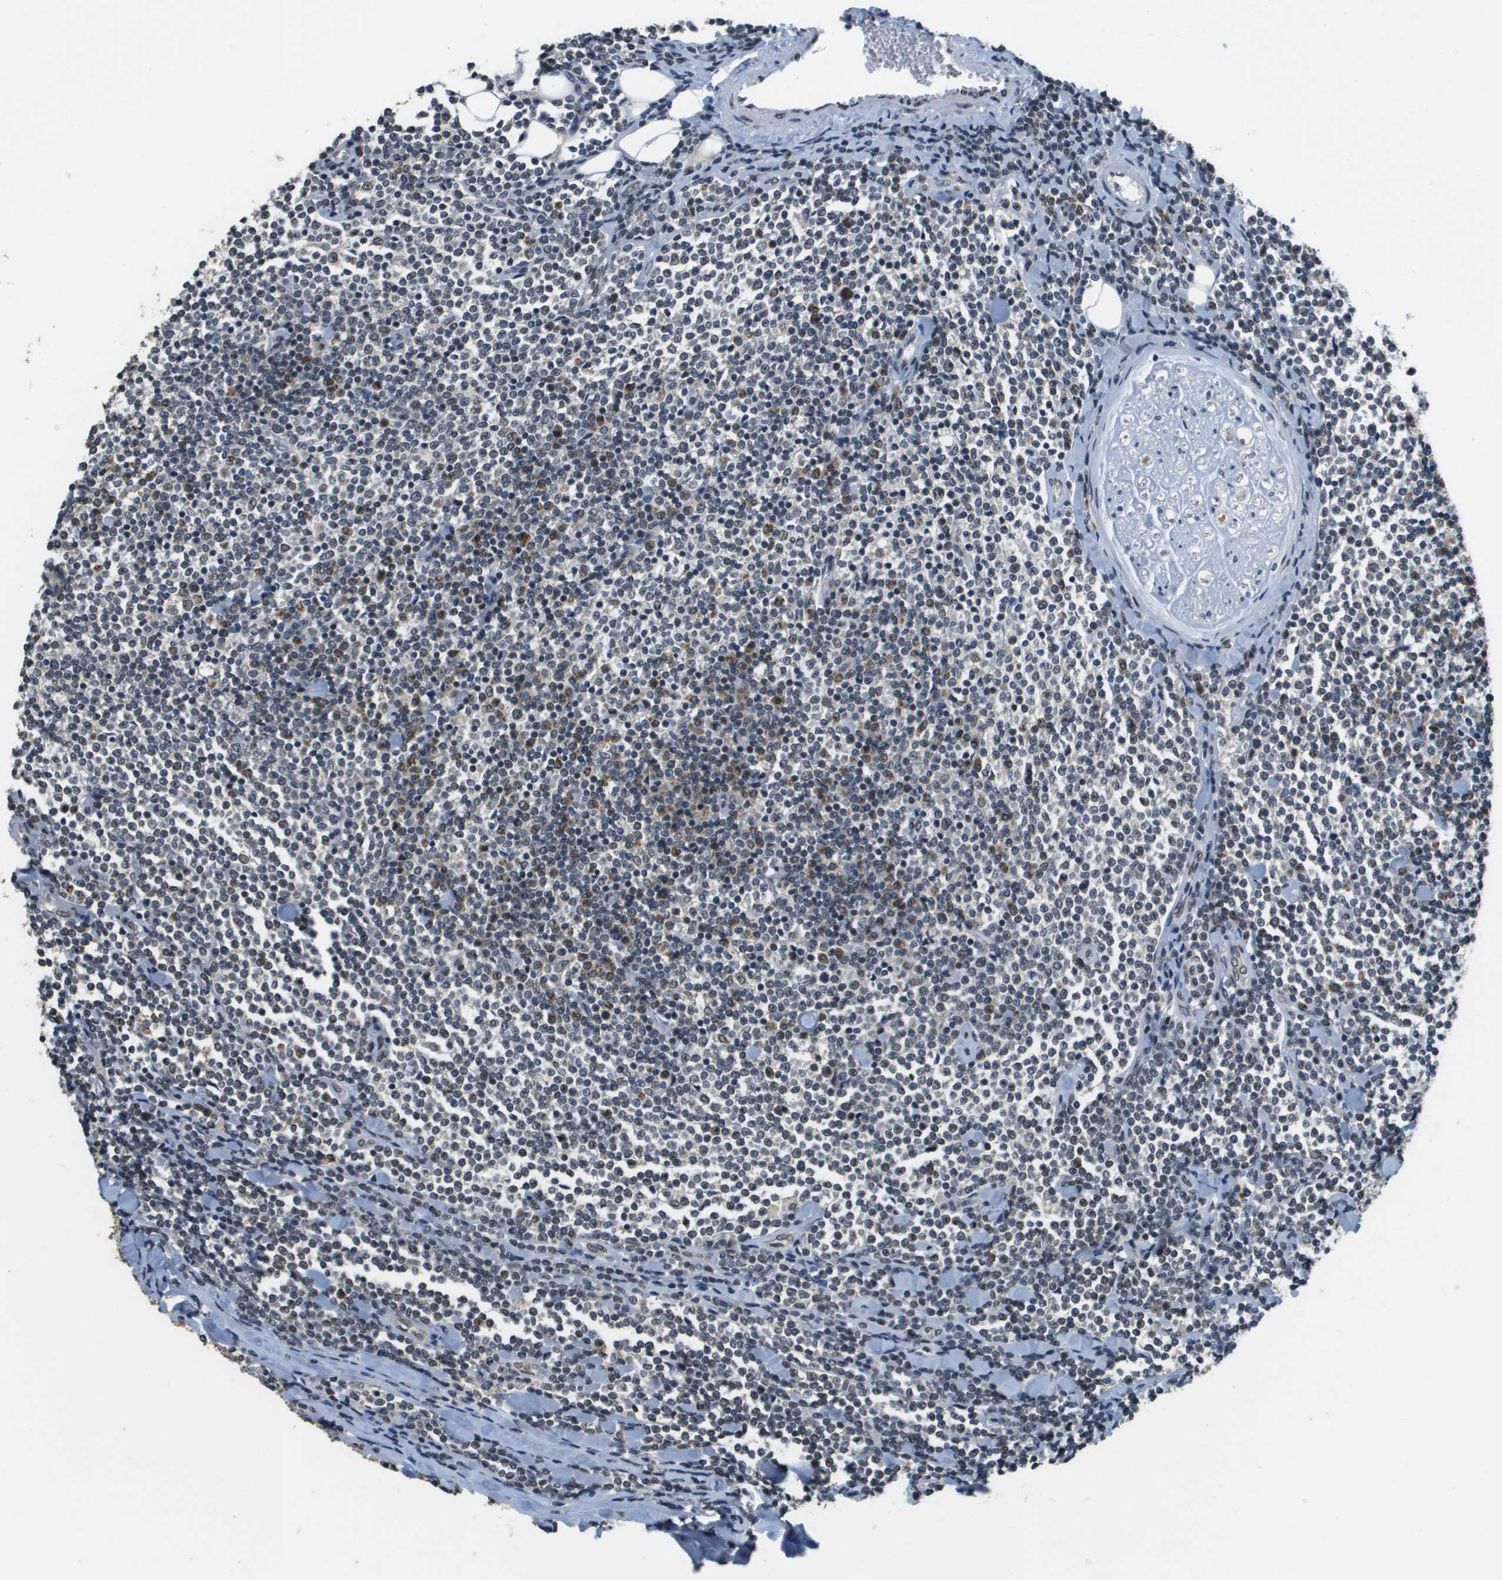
{"staining": {"intensity": "moderate", "quantity": "<25%", "location": "cytoplasmic/membranous,nuclear"}, "tissue": "lymphoma", "cell_type": "Tumor cells", "image_type": "cancer", "snomed": [{"axis": "morphology", "description": "Malignant lymphoma, non-Hodgkin's type, Low grade"}, {"axis": "topography", "description": "Soft tissue"}], "caption": "High-power microscopy captured an immunohistochemistry micrograph of lymphoma, revealing moderate cytoplasmic/membranous and nuclear expression in about <25% of tumor cells.", "gene": "FANCC", "patient": {"sex": "male", "age": 92}}